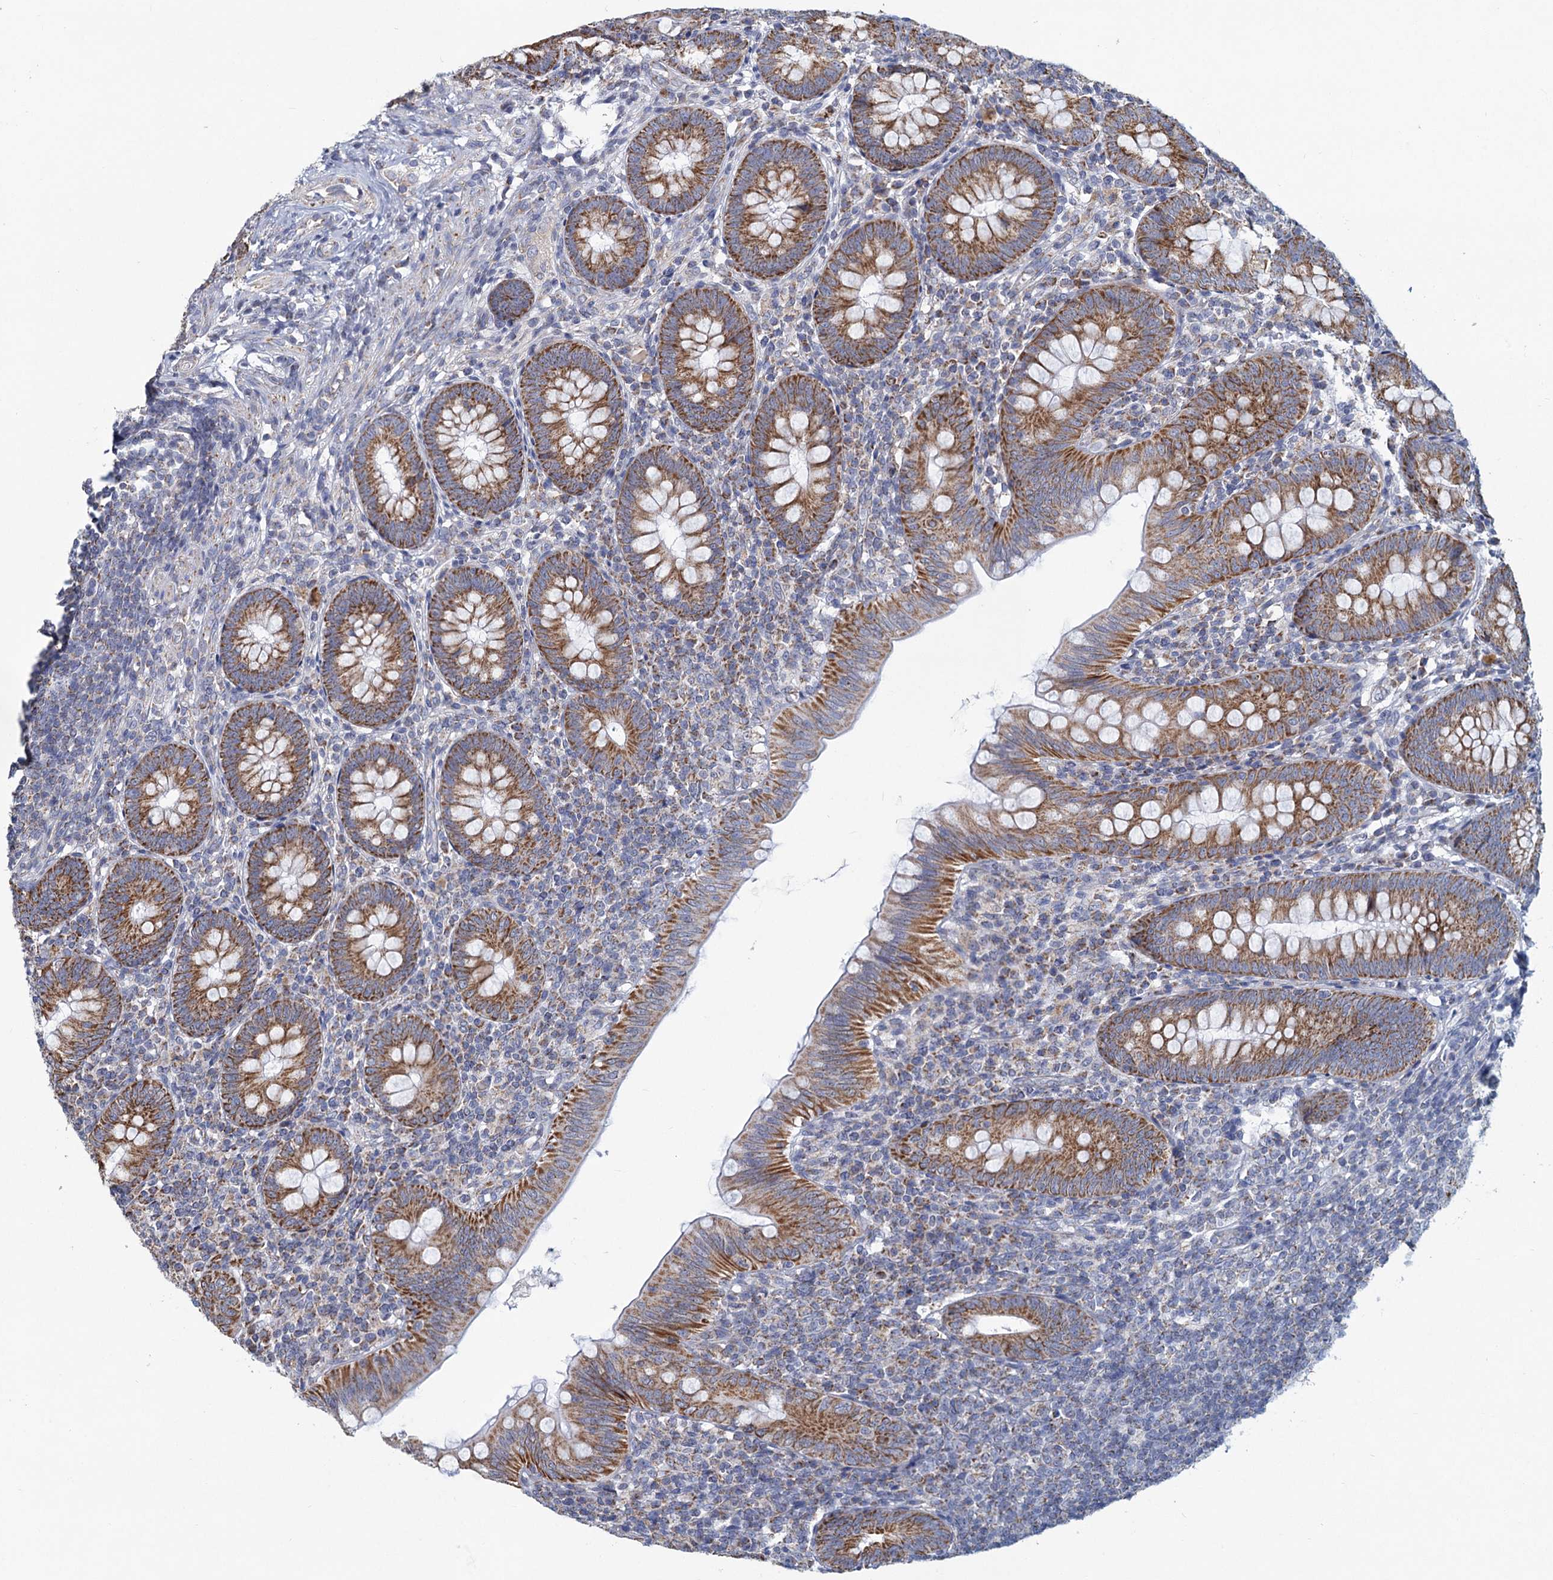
{"staining": {"intensity": "moderate", "quantity": ">75%", "location": "cytoplasmic/membranous"}, "tissue": "appendix", "cell_type": "Glandular cells", "image_type": "normal", "snomed": [{"axis": "morphology", "description": "Normal tissue, NOS"}, {"axis": "topography", "description": "Appendix"}], "caption": "Unremarkable appendix reveals moderate cytoplasmic/membranous expression in approximately >75% of glandular cells, visualized by immunohistochemistry. (IHC, brightfield microscopy, high magnification).", "gene": "NDUFC2", "patient": {"sex": "male", "age": 14}}